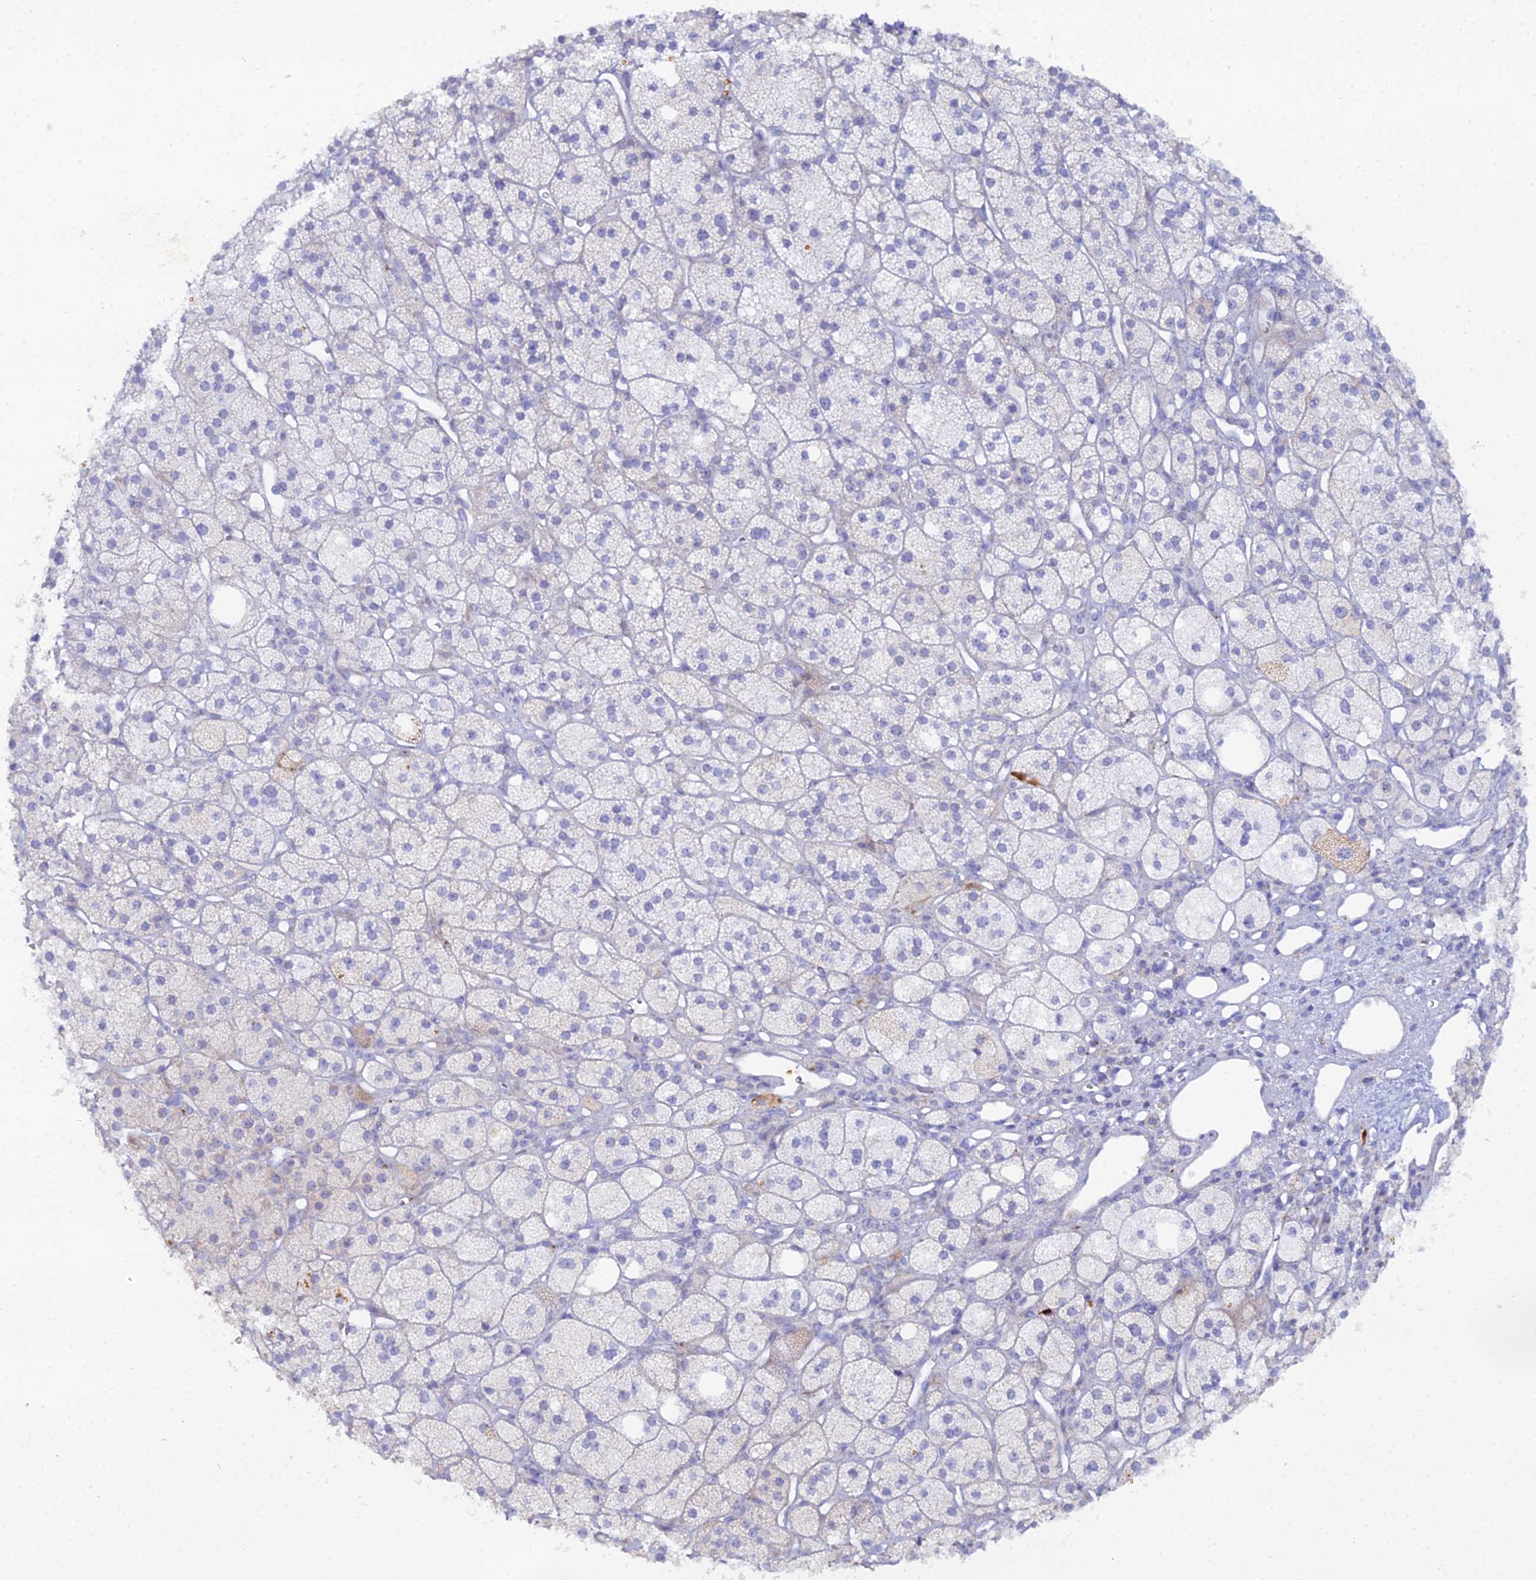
{"staining": {"intensity": "negative", "quantity": "none", "location": "none"}, "tissue": "adrenal gland", "cell_type": "Glandular cells", "image_type": "normal", "snomed": [{"axis": "morphology", "description": "Normal tissue, NOS"}, {"axis": "topography", "description": "Adrenal gland"}], "caption": "IHC micrograph of benign adrenal gland: human adrenal gland stained with DAB shows no significant protein positivity in glandular cells. (DAB (3,3'-diaminobenzidine) immunohistochemistry with hematoxylin counter stain).", "gene": "DHX34", "patient": {"sex": "male", "age": 61}}